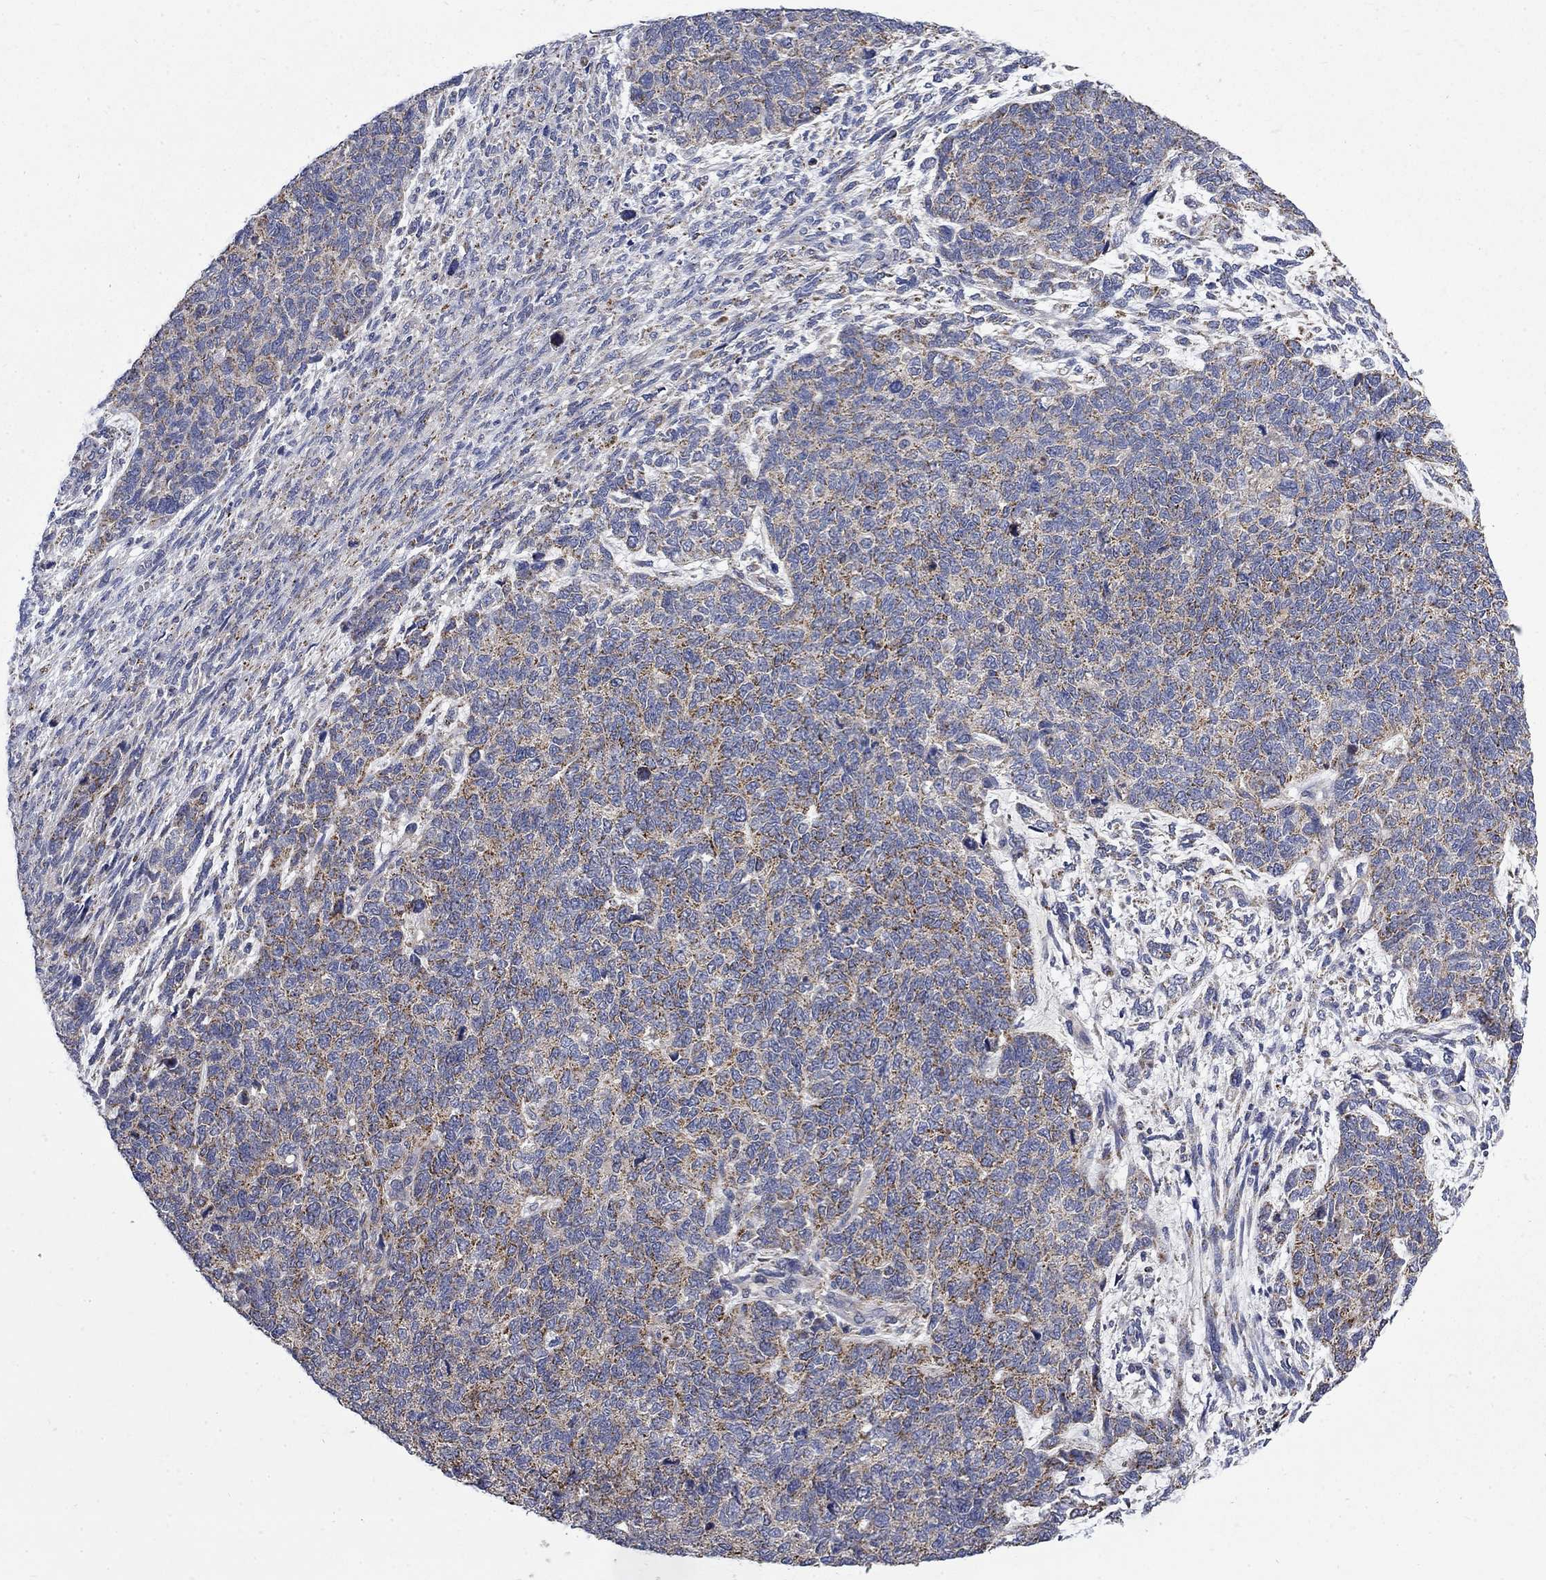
{"staining": {"intensity": "strong", "quantity": "25%-75%", "location": "cytoplasmic/membranous"}, "tissue": "cervical cancer", "cell_type": "Tumor cells", "image_type": "cancer", "snomed": [{"axis": "morphology", "description": "Squamous cell carcinoma, NOS"}, {"axis": "topography", "description": "Cervix"}], "caption": "This histopathology image exhibits IHC staining of cervical squamous cell carcinoma, with high strong cytoplasmic/membranous expression in about 25%-75% of tumor cells.", "gene": "HSPA12A", "patient": {"sex": "female", "age": 63}}